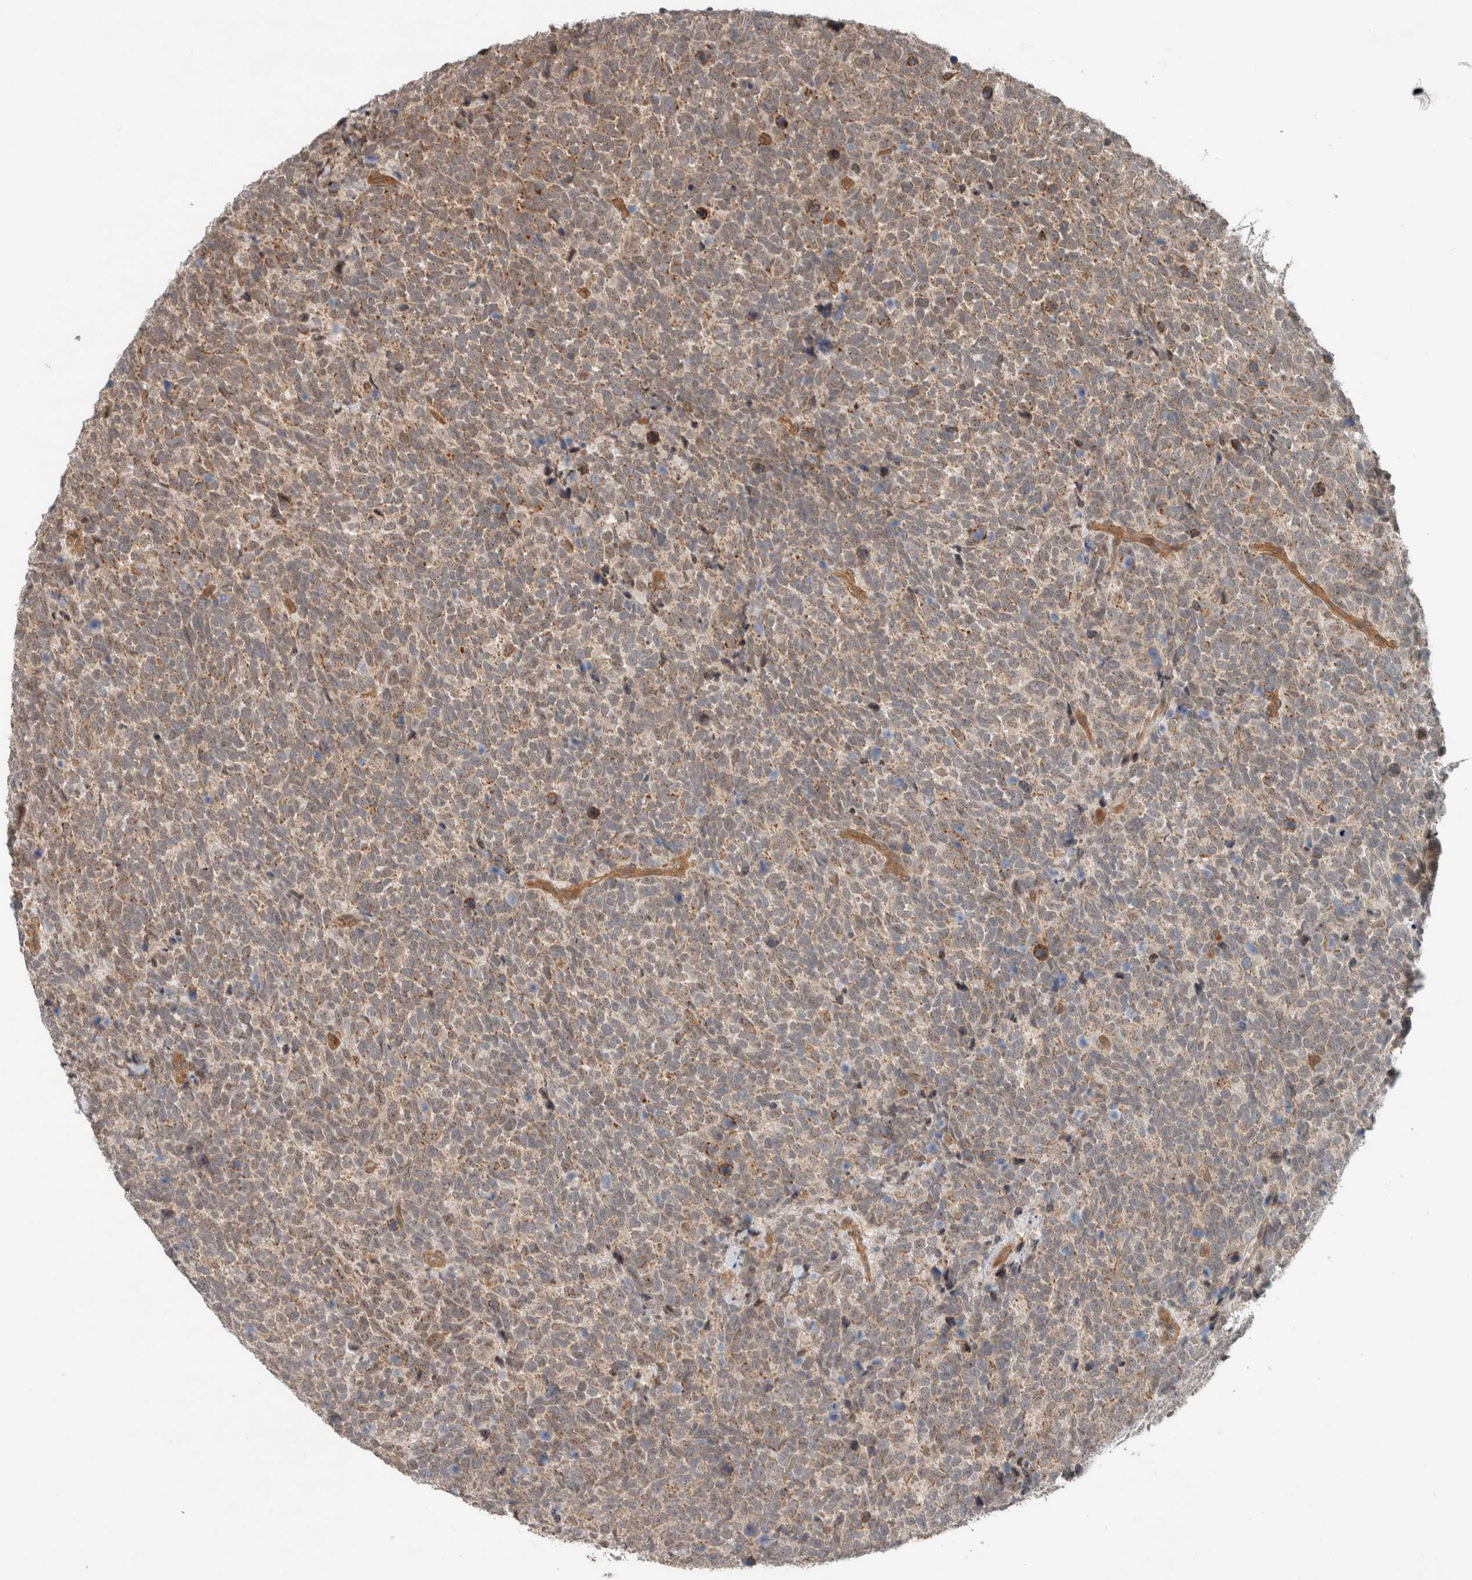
{"staining": {"intensity": "weak", "quantity": ">75%", "location": "cytoplasmic/membranous"}, "tissue": "urothelial cancer", "cell_type": "Tumor cells", "image_type": "cancer", "snomed": [{"axis": "morphology", "description": "Urothelial carcinoma, High grade"}, {"axis": "topography", "description": "Urinary bladder"}], "caption": "There is low levels of weak cytoplasmic/membranous expression in tumor cells of urothelial cancer, as demonstrated by immunohistochemical staining (brown color).", "gene": "CAAP1", "patient": {"sex": "female", "age": 82}}